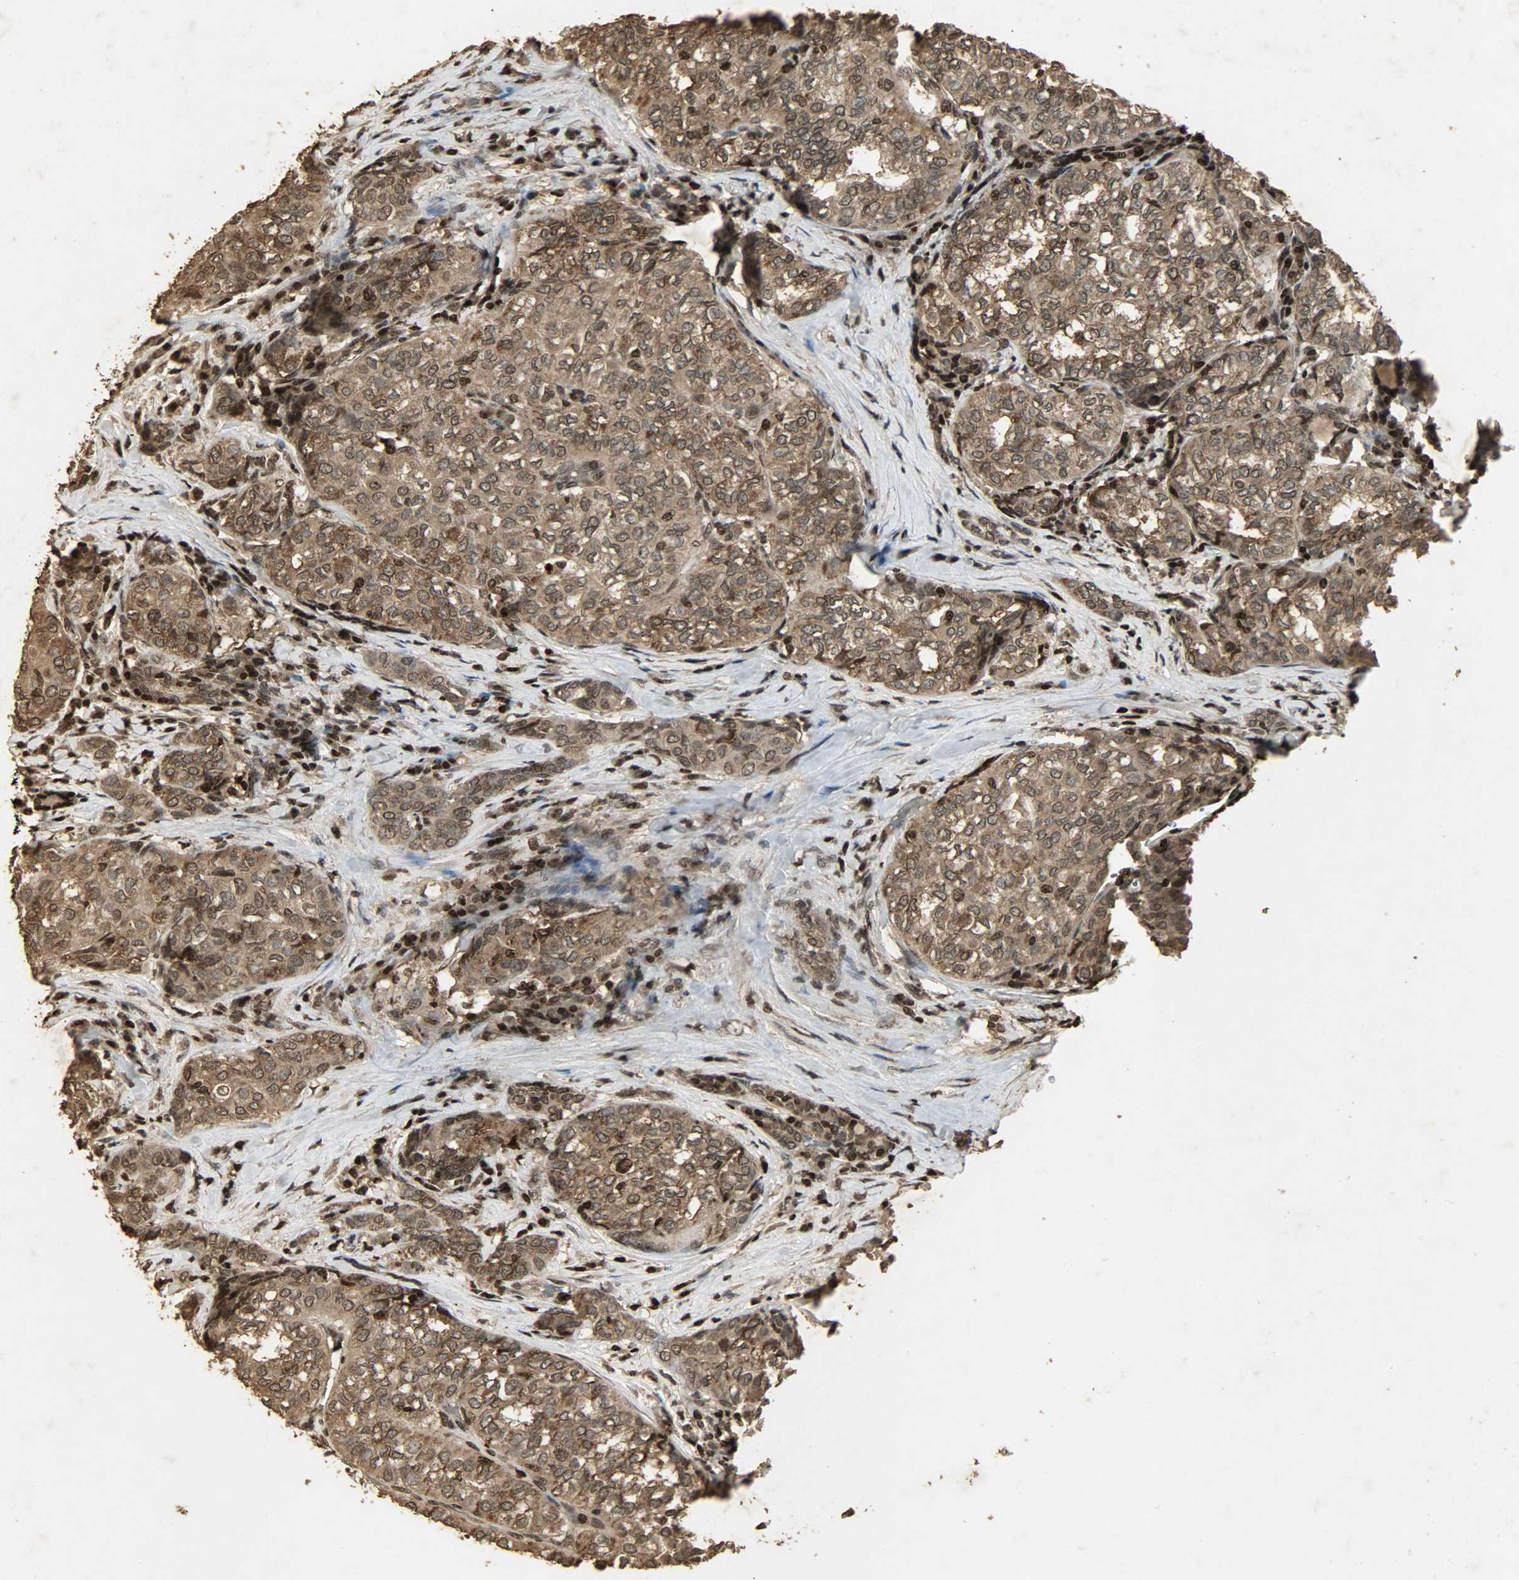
{"staining": {"intensity": "moderate", "quantity": ">75%", "location": "cytoplasmic/membranous,nuclear"}, "tissue": "thyroid cancer", "cell_type": "Tumor cells", "image_type": "cancer", "snomed": [{"axis": "morphology", "description": "Papillary adenocarcinoma, NOS"}, {"axis": "topography", "description": "Thyroid gland"}], "caption": "Human thyroid papillary adenocarcinoma stained for a protein (brown) shows moderate cytoplasmic/membranous and nuclear positive staining in about >75% of tumor cells.", "gene": "PPP3R1", "patient": {"sex": "female", "age": 30}}